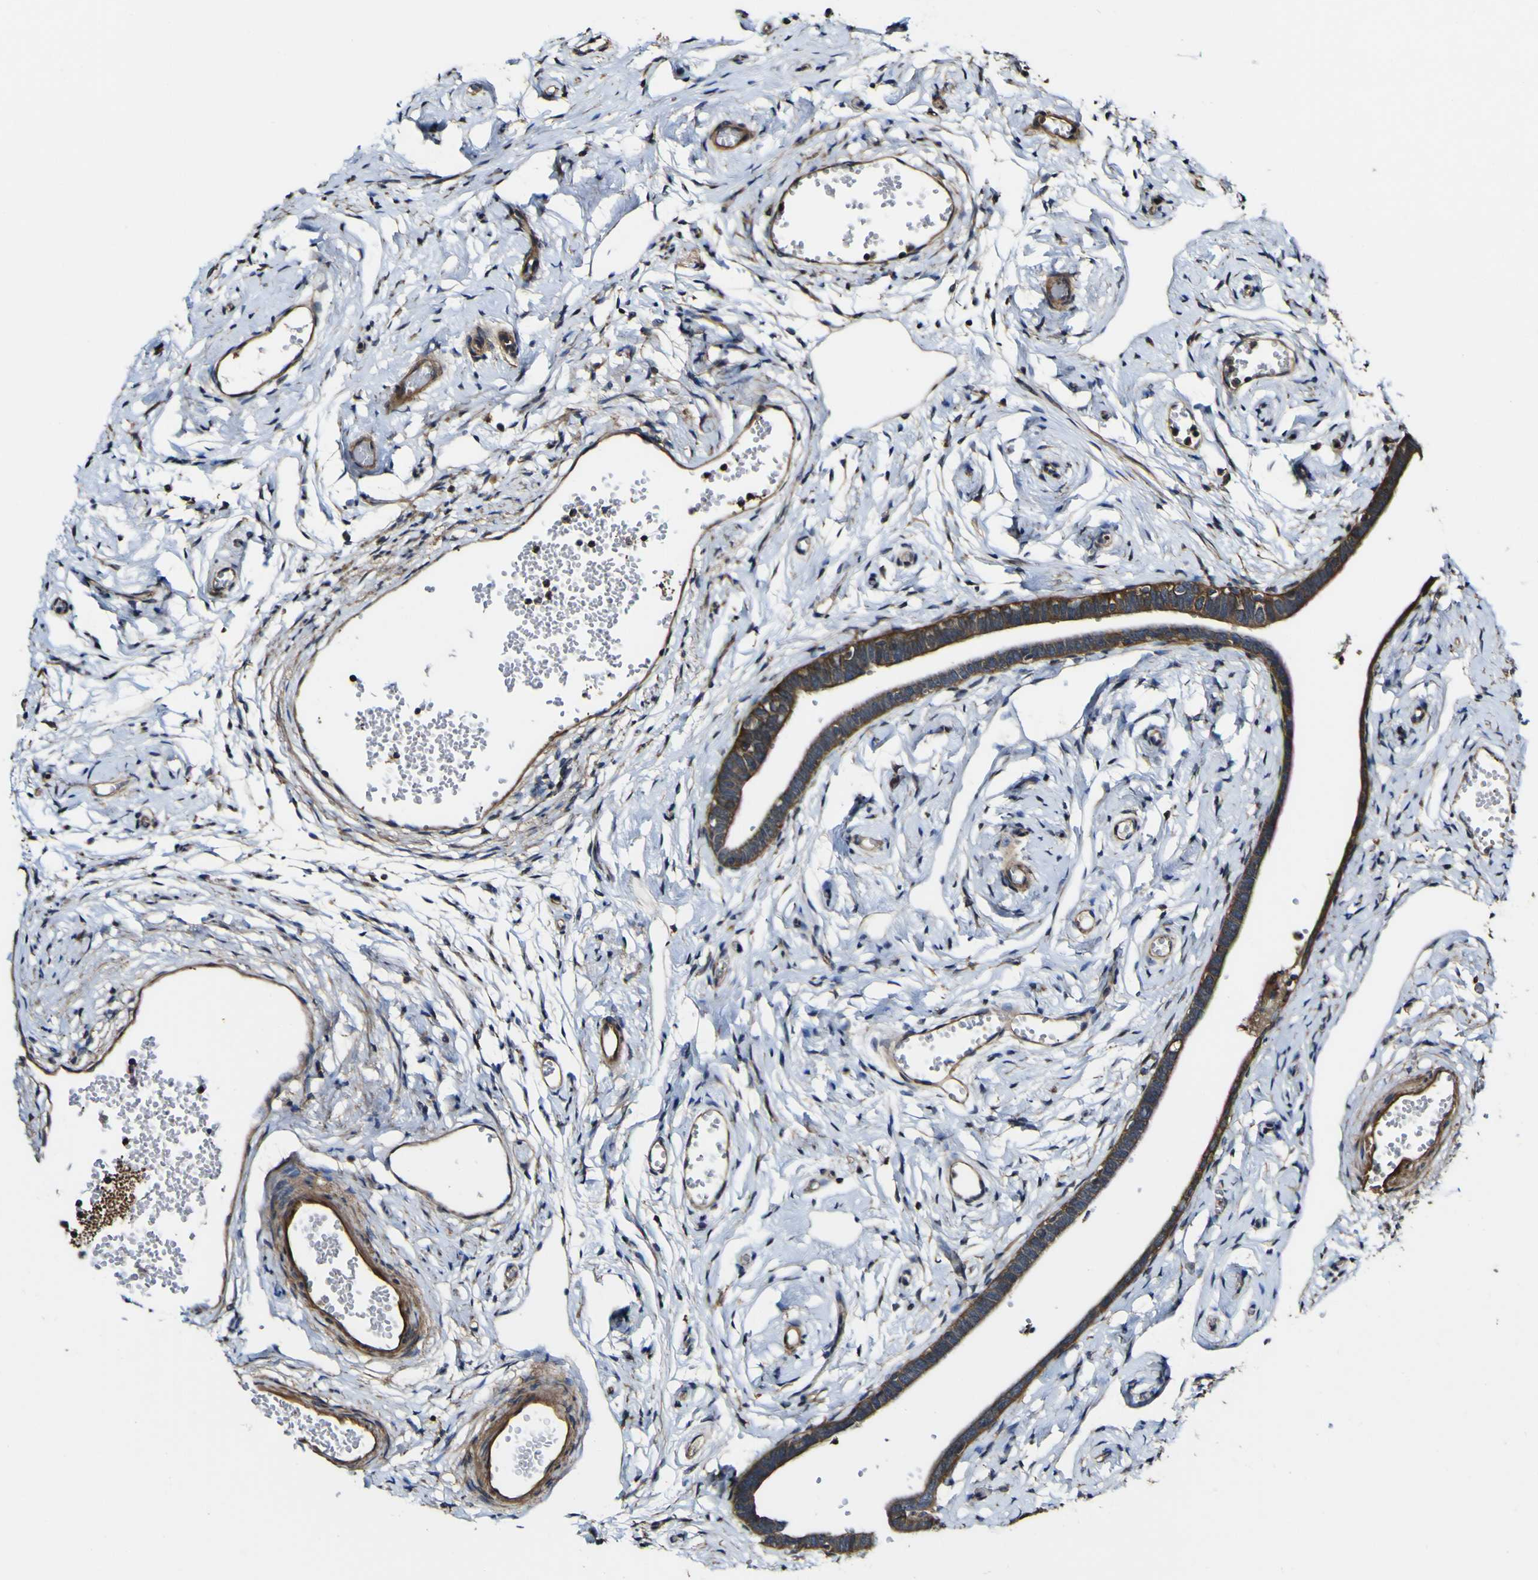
{"staining": {"intensity": "strong", "quantity": ">75%", "location": "cytoplasmic/membranous"}, "tissue": "fallopian tube", "cell_type": "Glandular cells", "image_type": "normal", "snomed": [{"axis": "morphology", "description": "Normal tissue, NOS"}, {"axis": "topography", "description": "Fallopian tube"}], "caption": "This photomicrograph demonstrates immunohistochemistry (IHC) staining of unremarkable fallopian tube, with high strong cytoplasmic/membranous staining in approximately >75% of glandular cells.", "gene": "NAALADL2", "patient": {"sex": "female", "age": 71}}